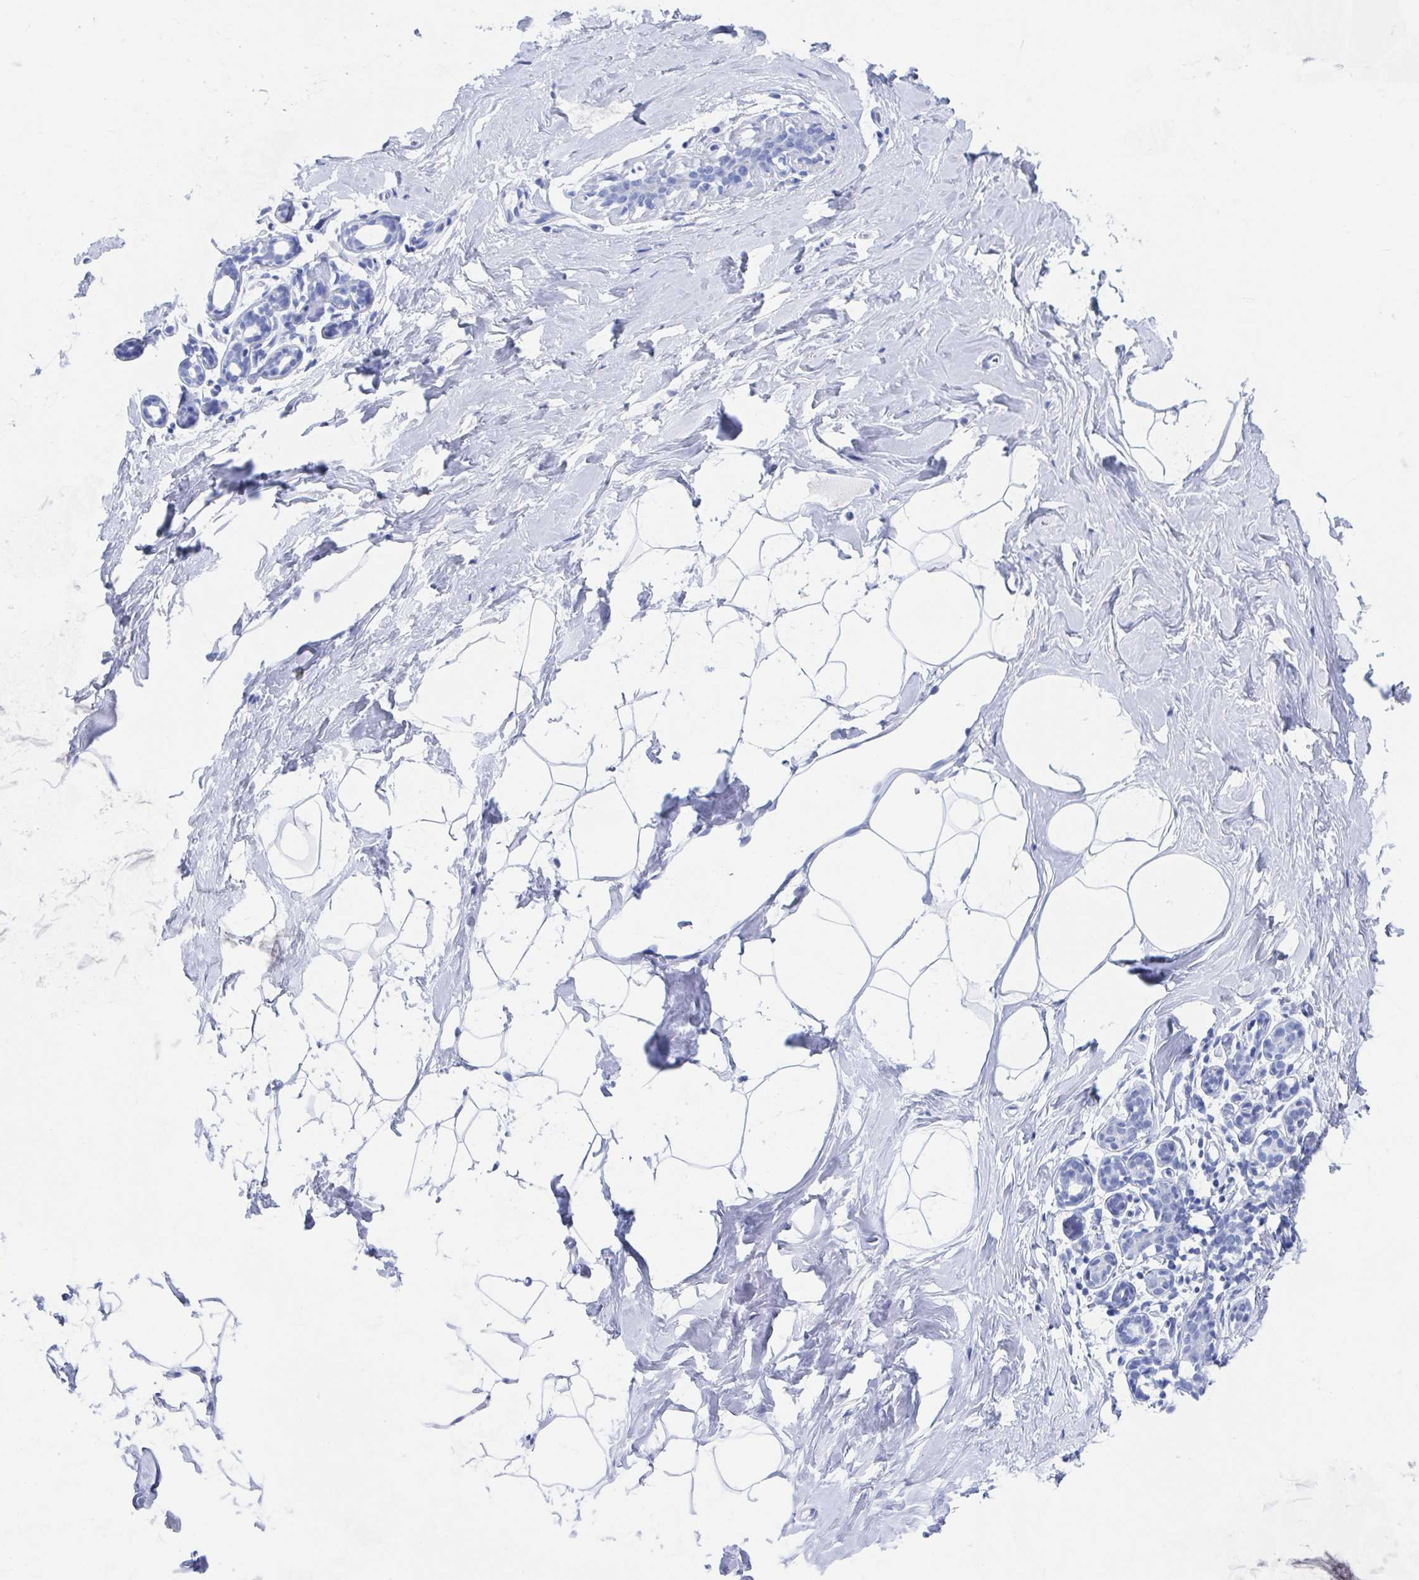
{"staining": {"intensity": "negative", "quantity": "none", "location": "none"}, "tissue": "breast", "cell_type": "Adipocytes", "image_type": "normal", "snomed": [{"axis": "morphology", "description": "Normal tissue, NOS"}, {"axis": "topography", "description": "Breast"}], "caption": "Immunohistochemistry (IHC) photomicrograph of benign breast: human breast stained with DAB demonstrates no significant protein expression in adipocytes.", "gene": "C10orf53", "patient": {"sex": "female", "age": 32}}